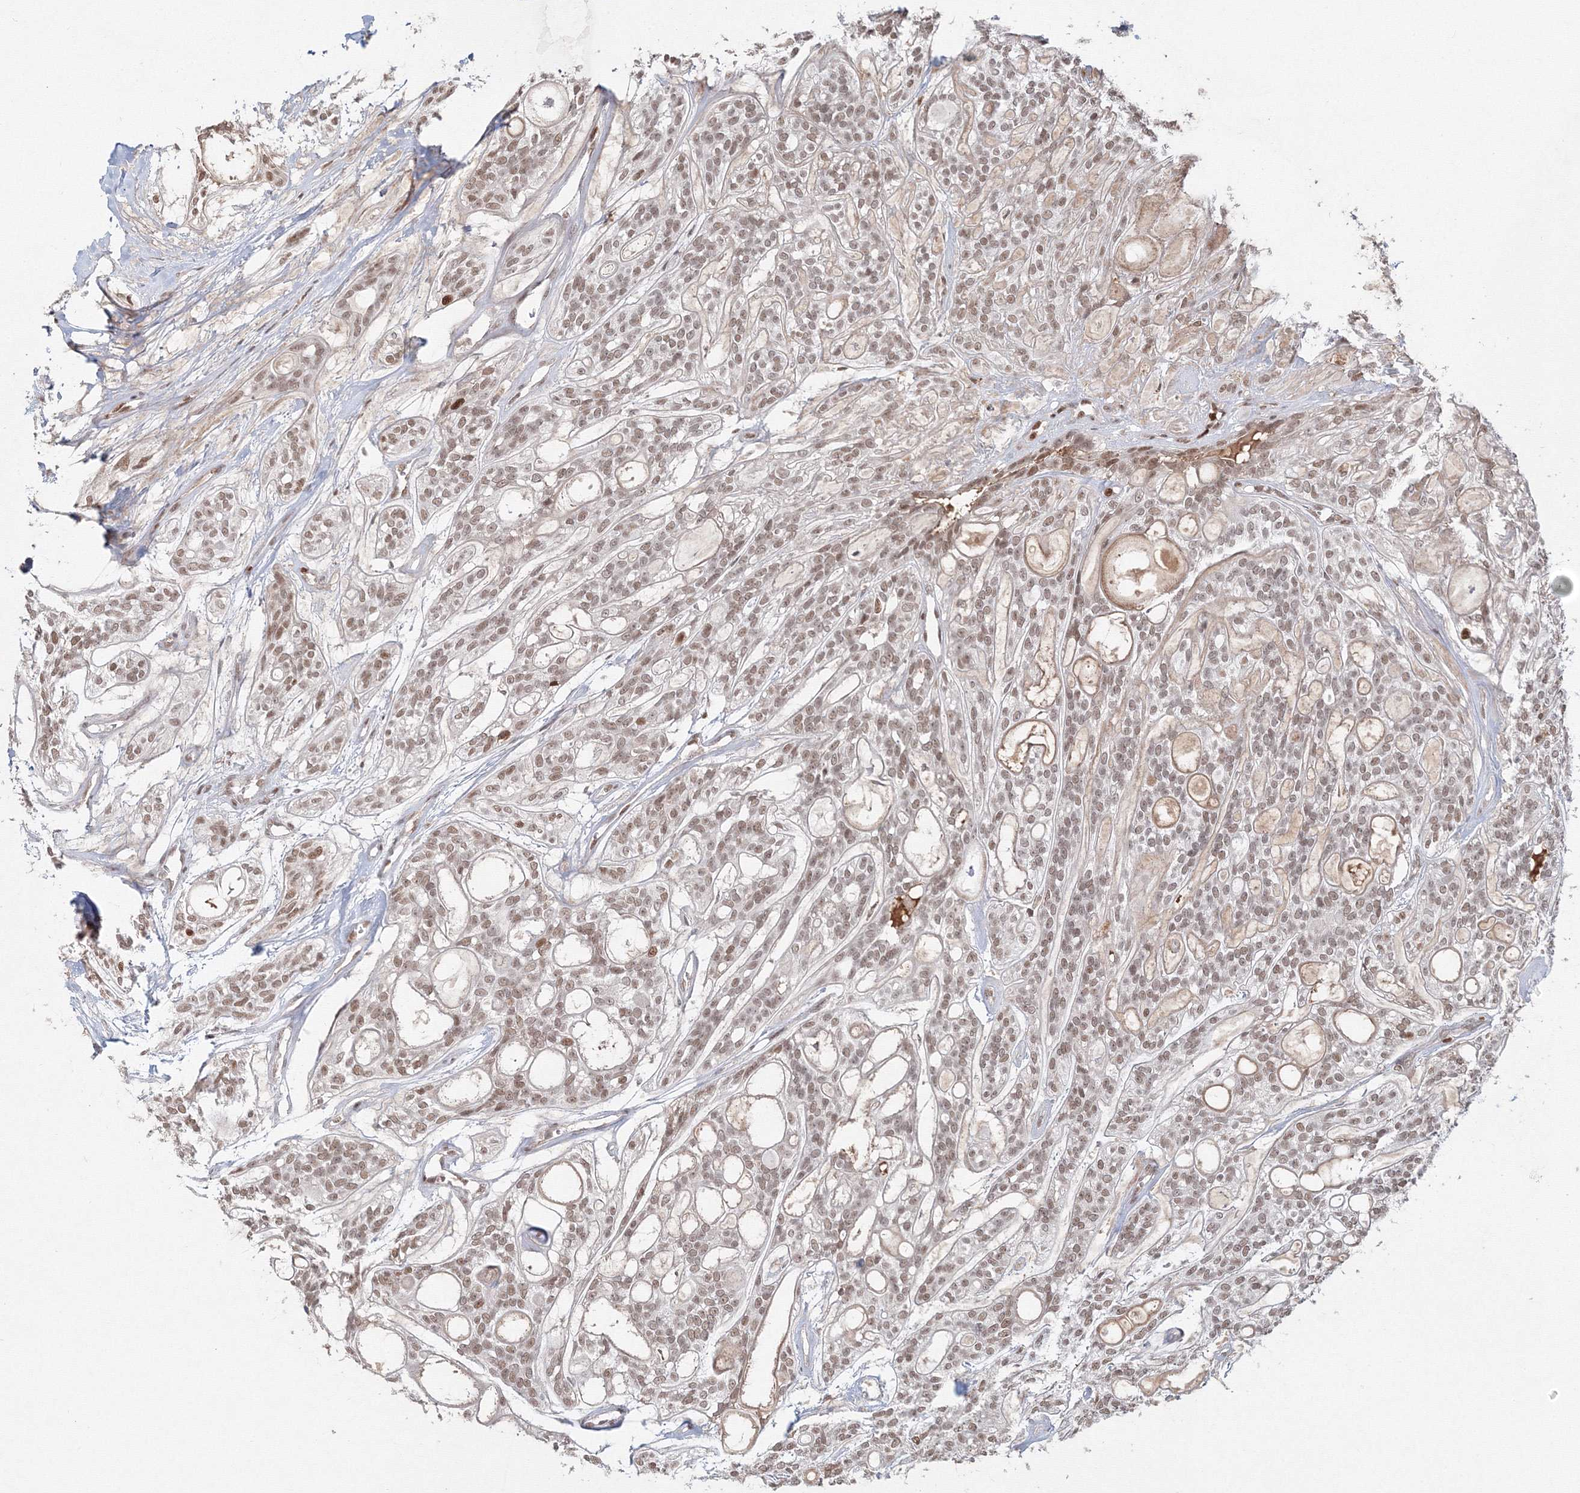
{"staining": {"intensity": "weak", "quantity": "<25%", "location": "nuclear"}, "tissue": "head and neck cancer", "cell_type": "Tumor cells", "image_type": "cancer", "snomed": [{"axis": "morphology", "description": "Adenocarcinoma, NOS"}, {"axis": "topography", "description": "Head-Neck"}], "caption": "Tumor cells show no significant positivity in adenocarcinoma (head and neck).", "gene": "IWS1", "patient": {"sex": "male", "age": 66}}